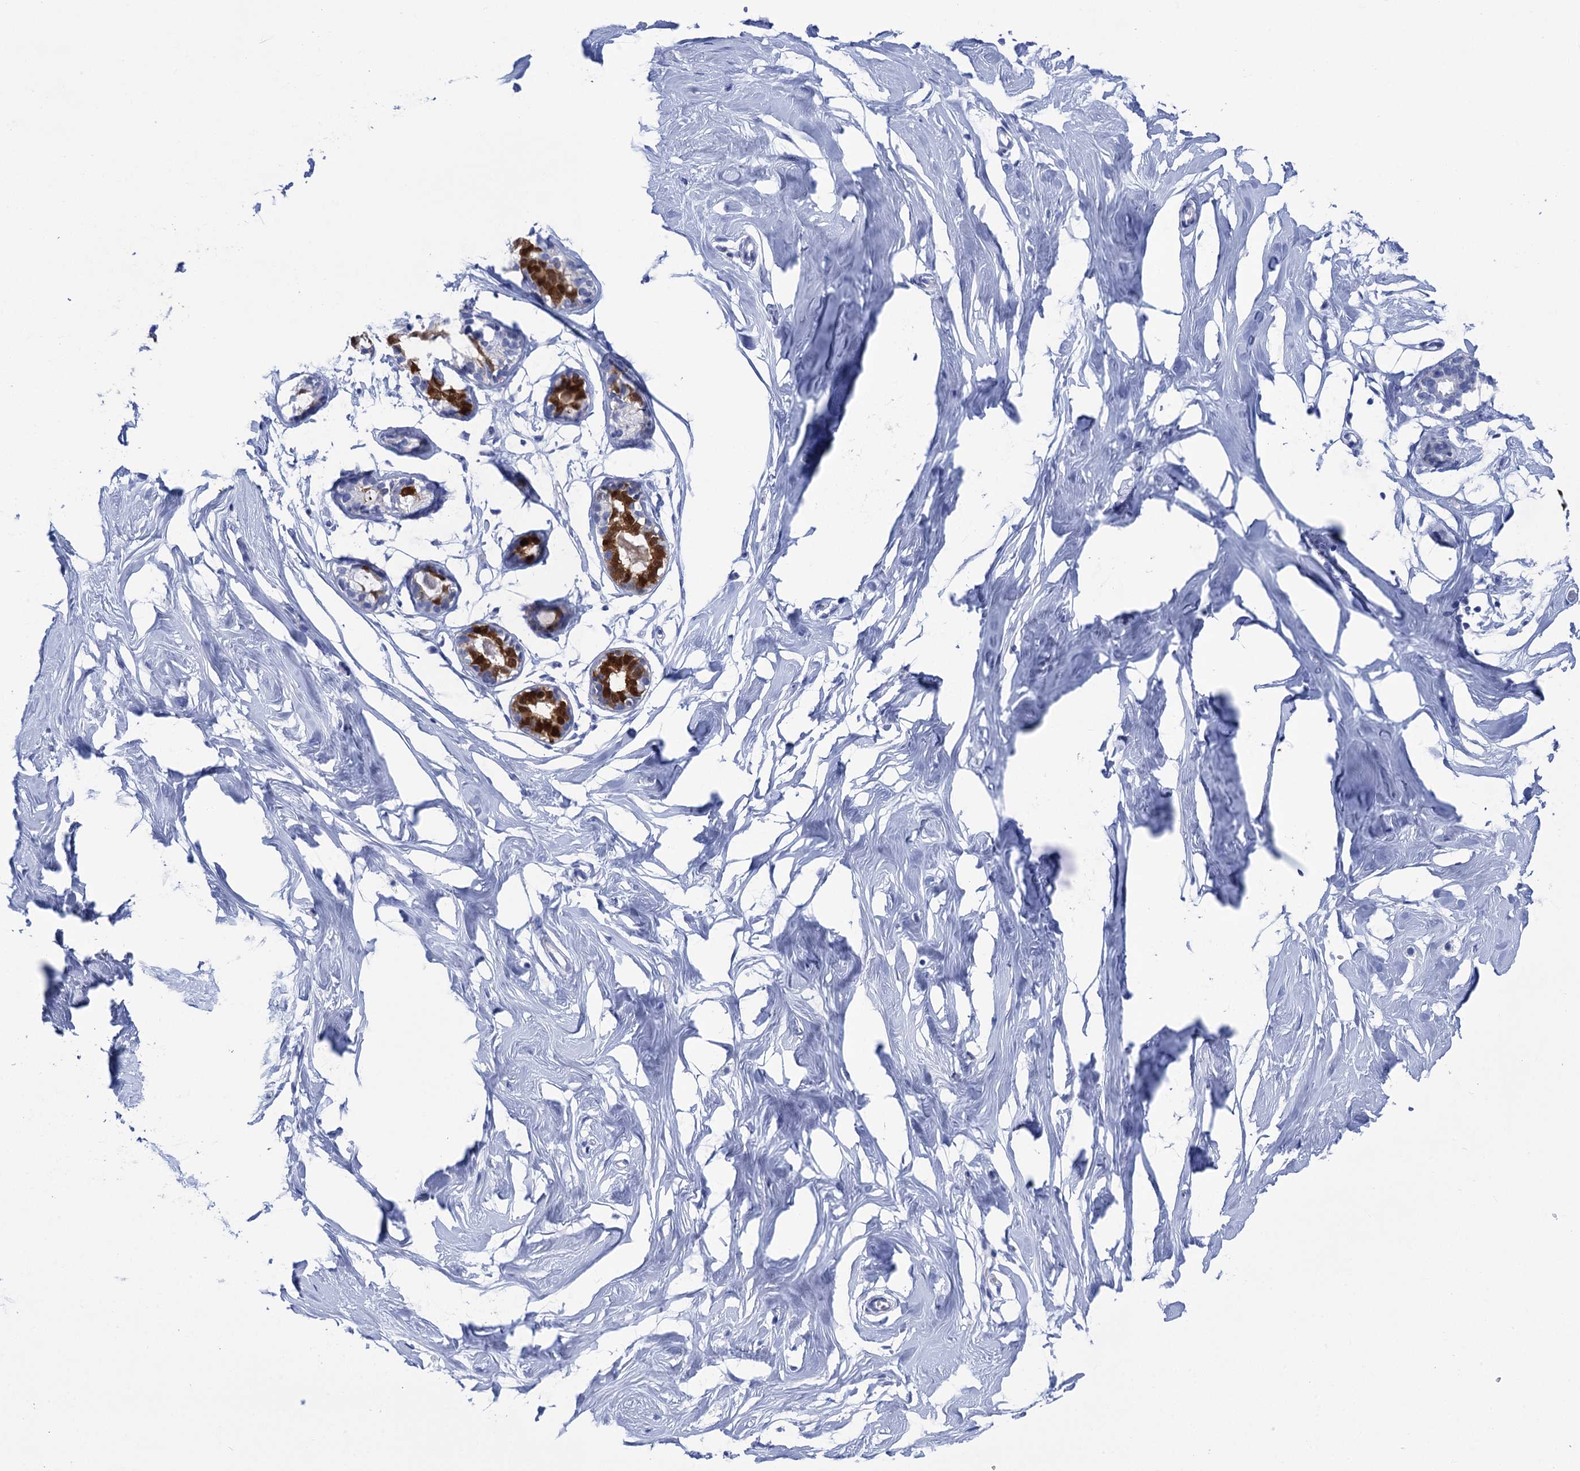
{"staining": {"intensity": "negative", "quantity": "none", "location": "none"}, "tissue": "breast", "cell_type": "Adipocytes", "image_type": "normal", "snomed": [{"axis": "morphology", "description": "Normal tissue, NOS"}, {"axis": "morphology", "description": "Adenoma, NOS"}, {"axis": "topography", "description": "Breast"}], "caption": "IHC histopathology image of unremarkable human breast stained for a protein (brown), which exhibits no positivity in adipocytes. (DAB IHC visualized using brightfield microscopy, high magnification).", "gene": "CALML5", "patient": {"sex": "female", "age": 23}}